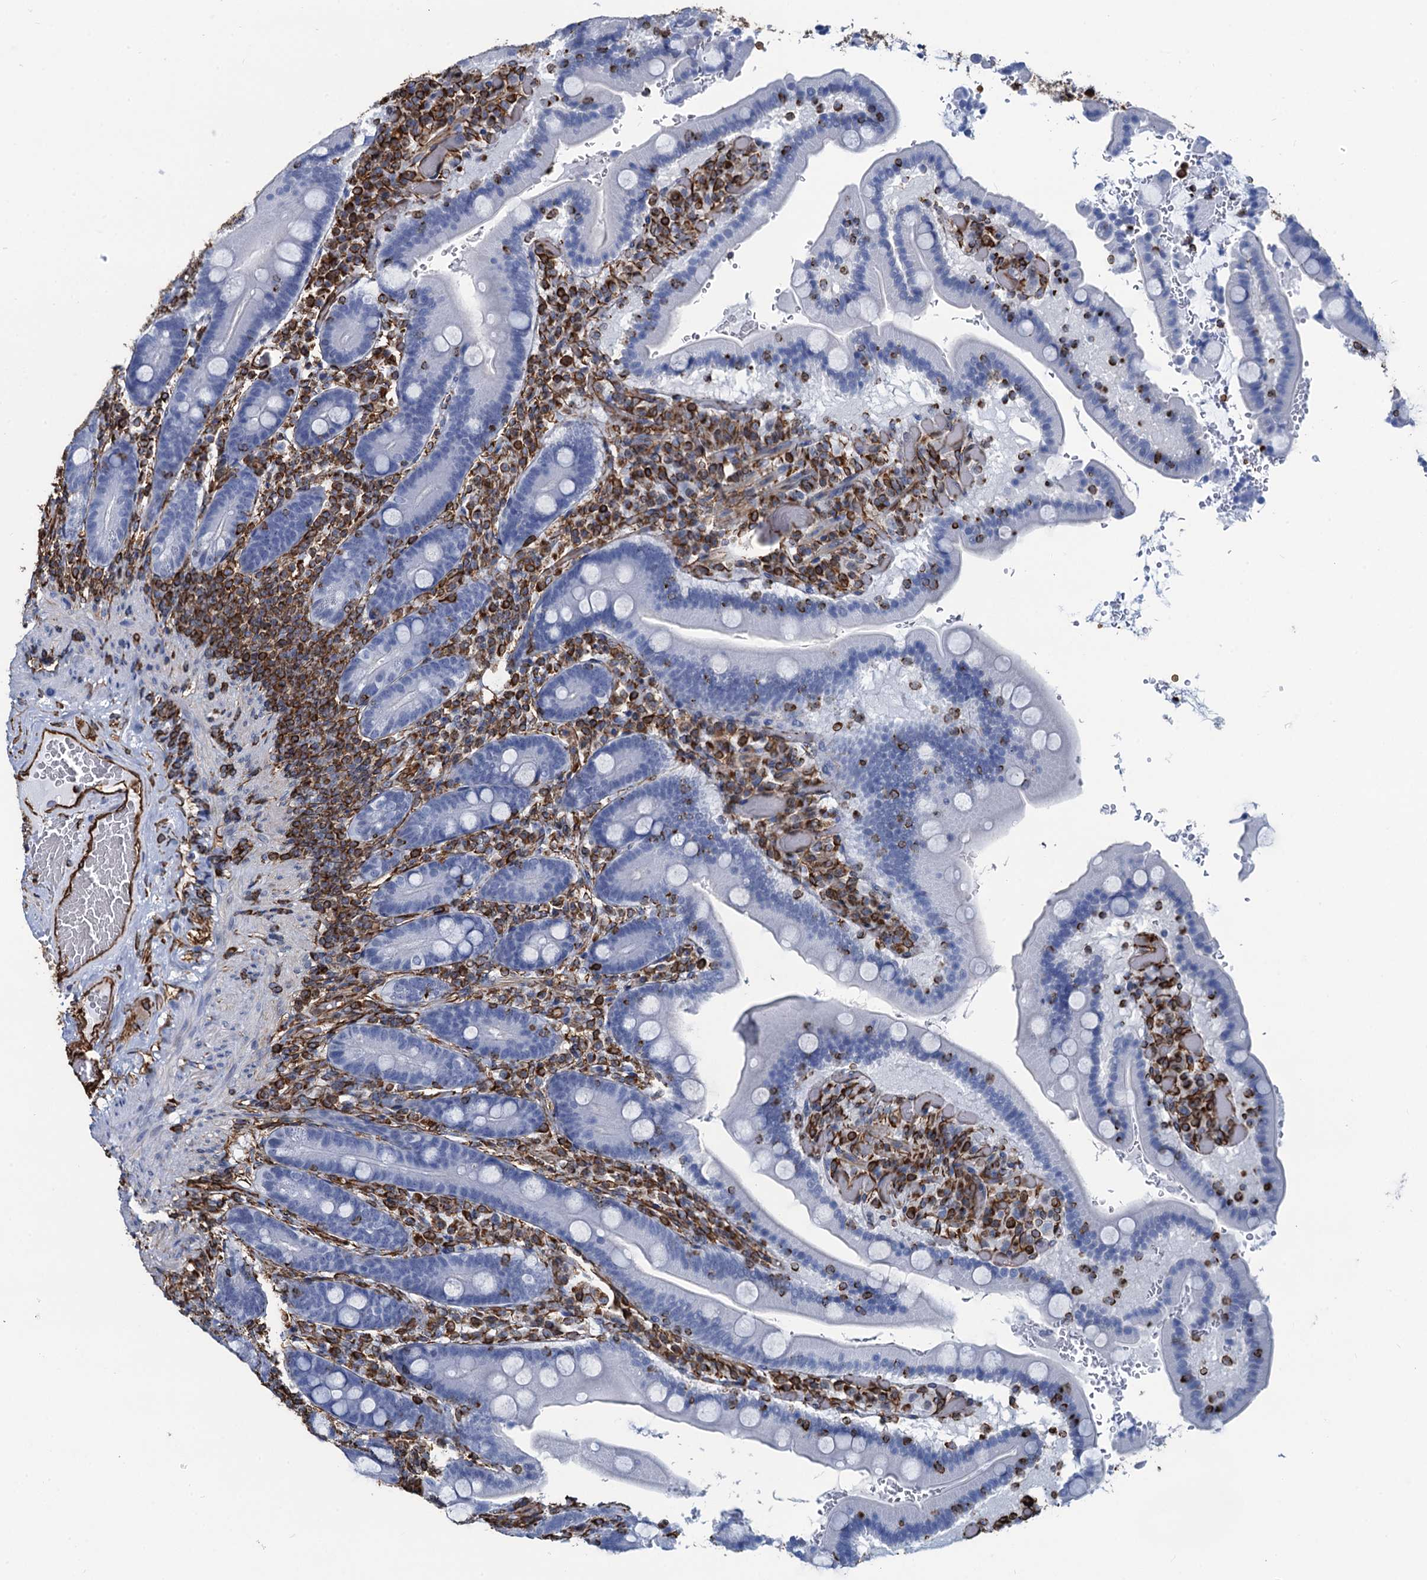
{"staining": {"intensity": "negative", "quantity": "none", "location": "none"}, "tissue": "duodenum", "cell_type": "Glandular cells", "image_type": "normal", "snomed": [{"axis": "morphology", "description": "Normal tissue, NOS"}, {"axis": "topography", "description": "Duodenum"}], "caption": "IHC image of benign duodenum stained for a protein (brown), which displays no positivity in glandular cells.", "gene": "PGM2", "patient": {"sex": "female", "age": 62}}